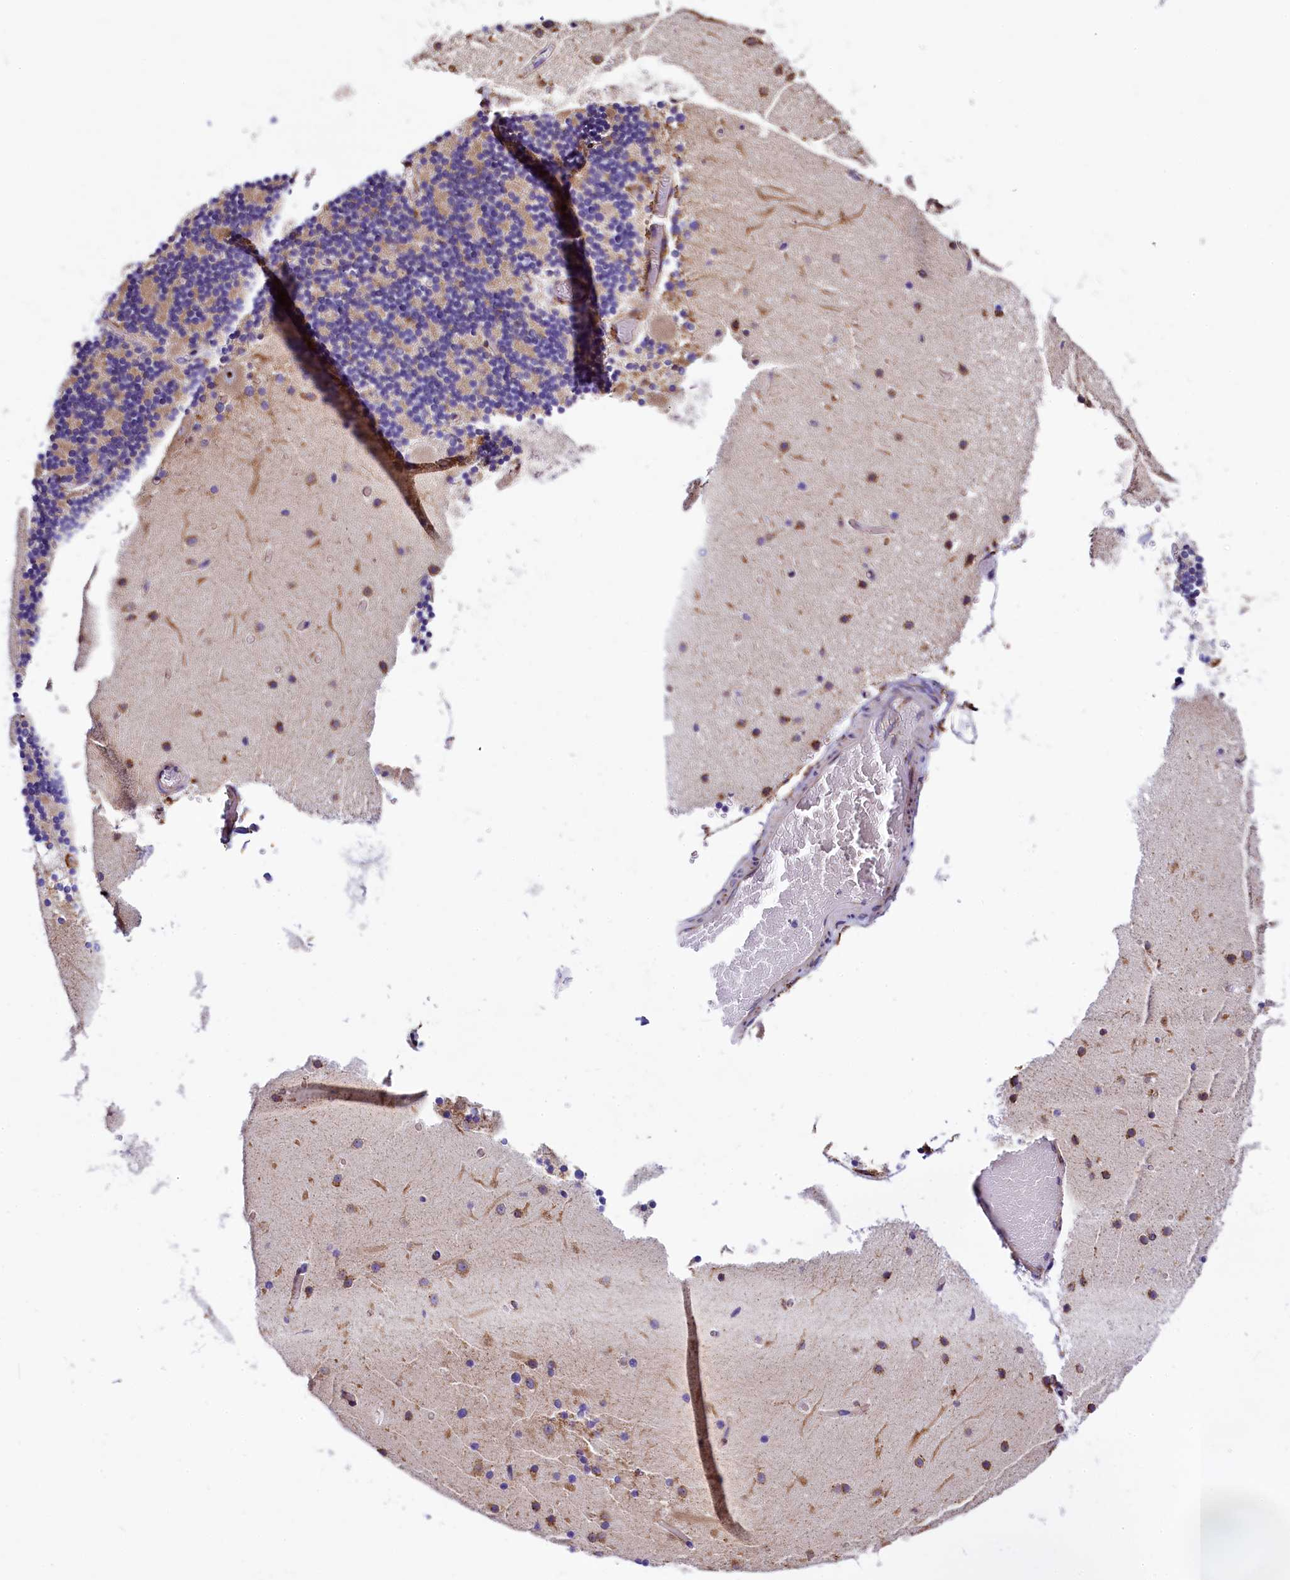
{"staining": {"intensity": "weak", "quantity": "<25%", "location": "cytoplasmic/membranous"}, "tissue": "cerebellum", "cell_type": "Cells in granular layer", "image_type": "normal", "snomed": [{"axis": "morphology", "description": "Normal tissue, NOS"}, {"axis": "topography", "description": "Cerebellum"}], "caption": "Immunohistochemical staining of benign cerebellum displays no significant expression in cells in granular layer.", "gene": "CAPS2", "patient": {"sex": "female", "age": 28}}